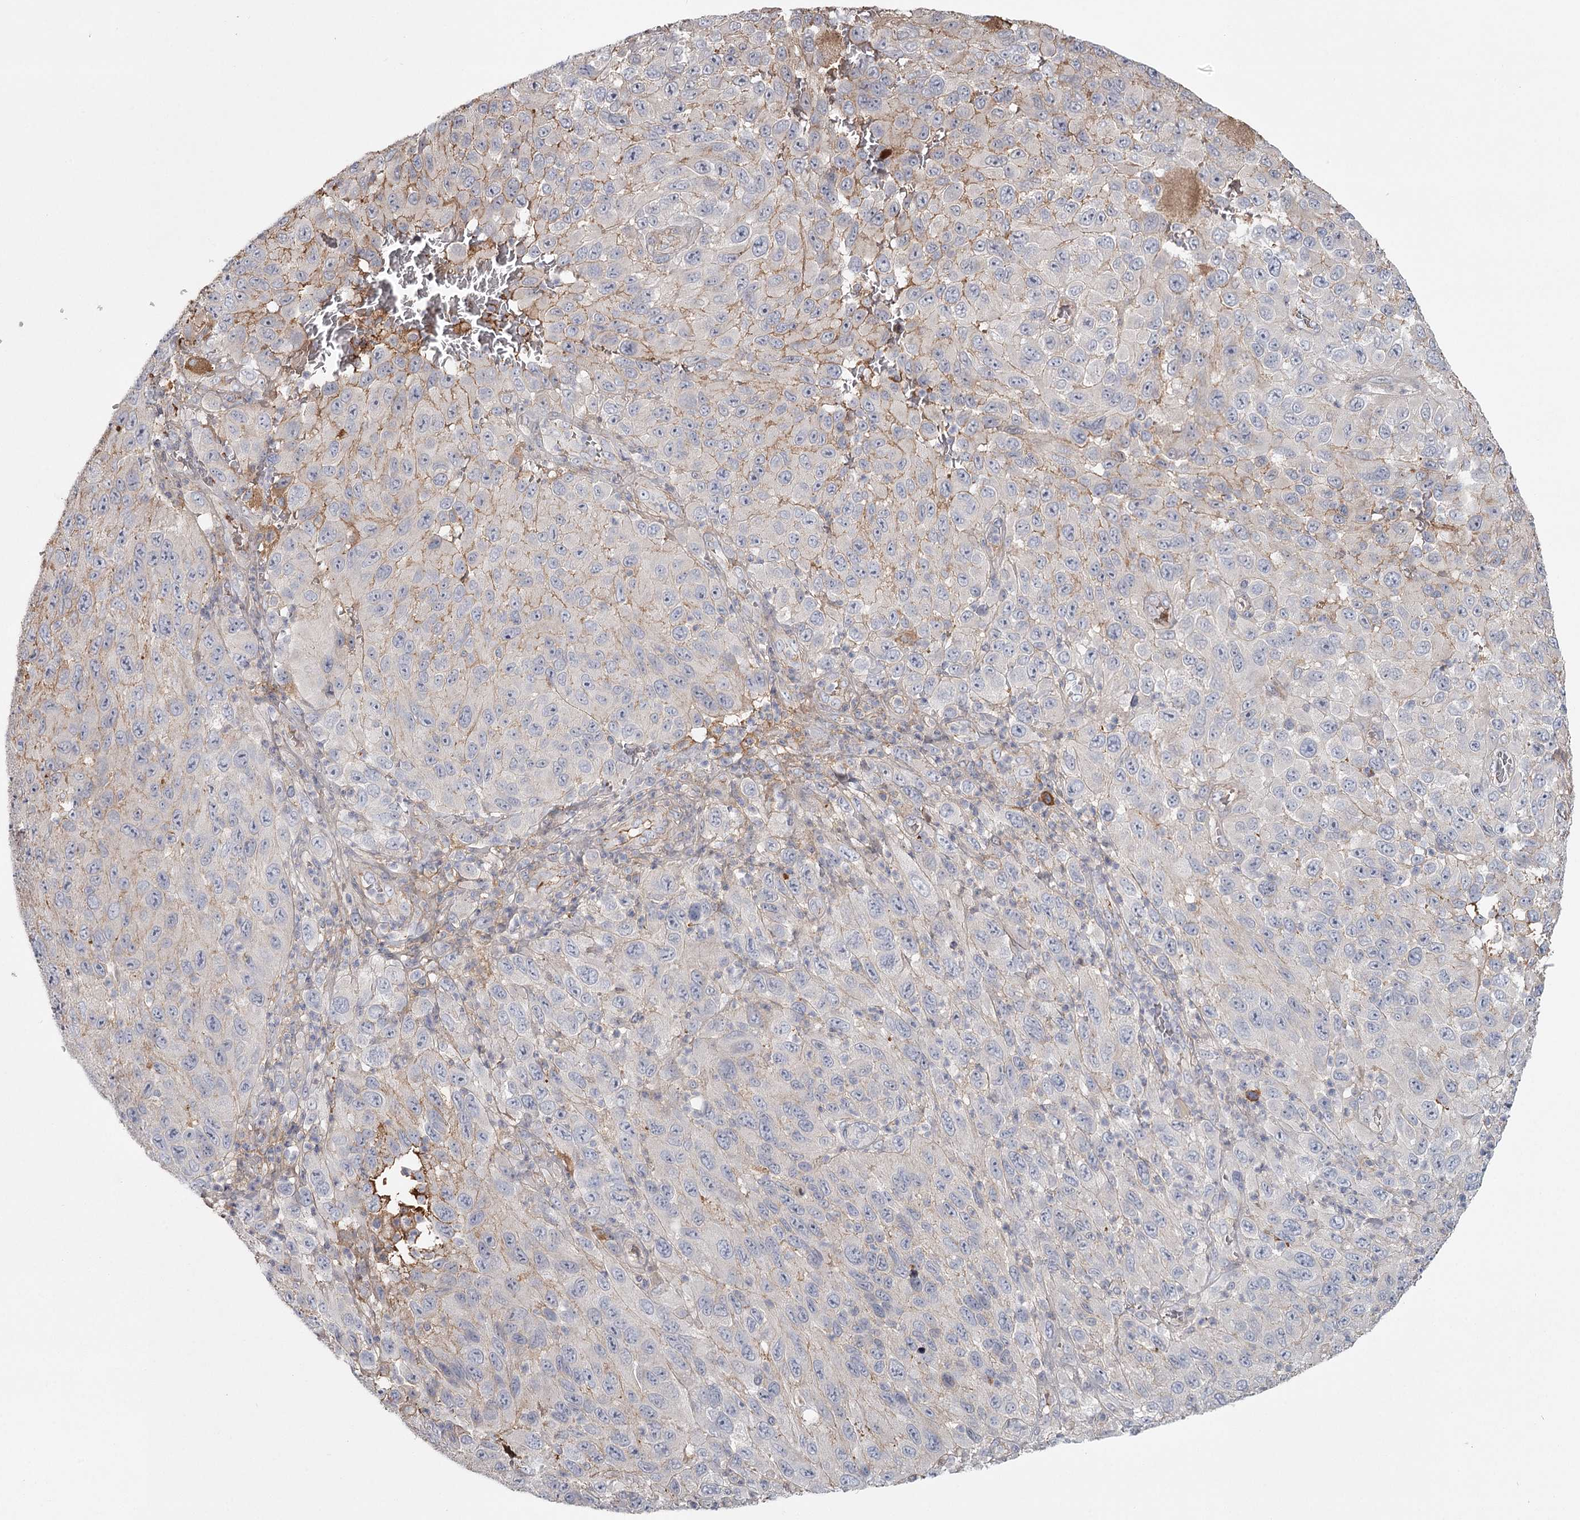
{"staining": {"intensity": "negative", "quantity": "none", "location": "none"}, "tissue": "melanoma", "cell_type": "Tumor cells", "image_type": "cancer", "snomed": [{"axis": "morphology", "description": "Normal tissue, NOS"}, {"axis": "morphology", "description": "Malignant melanoma, NOS"}, {"axis": "topography", "description": "Skin"}], "caption": "Tumor cells show no significant protein expression in malignant melanoma.", "gene": "DHRS9", "patient": {"sex": "female", "age": 96}}